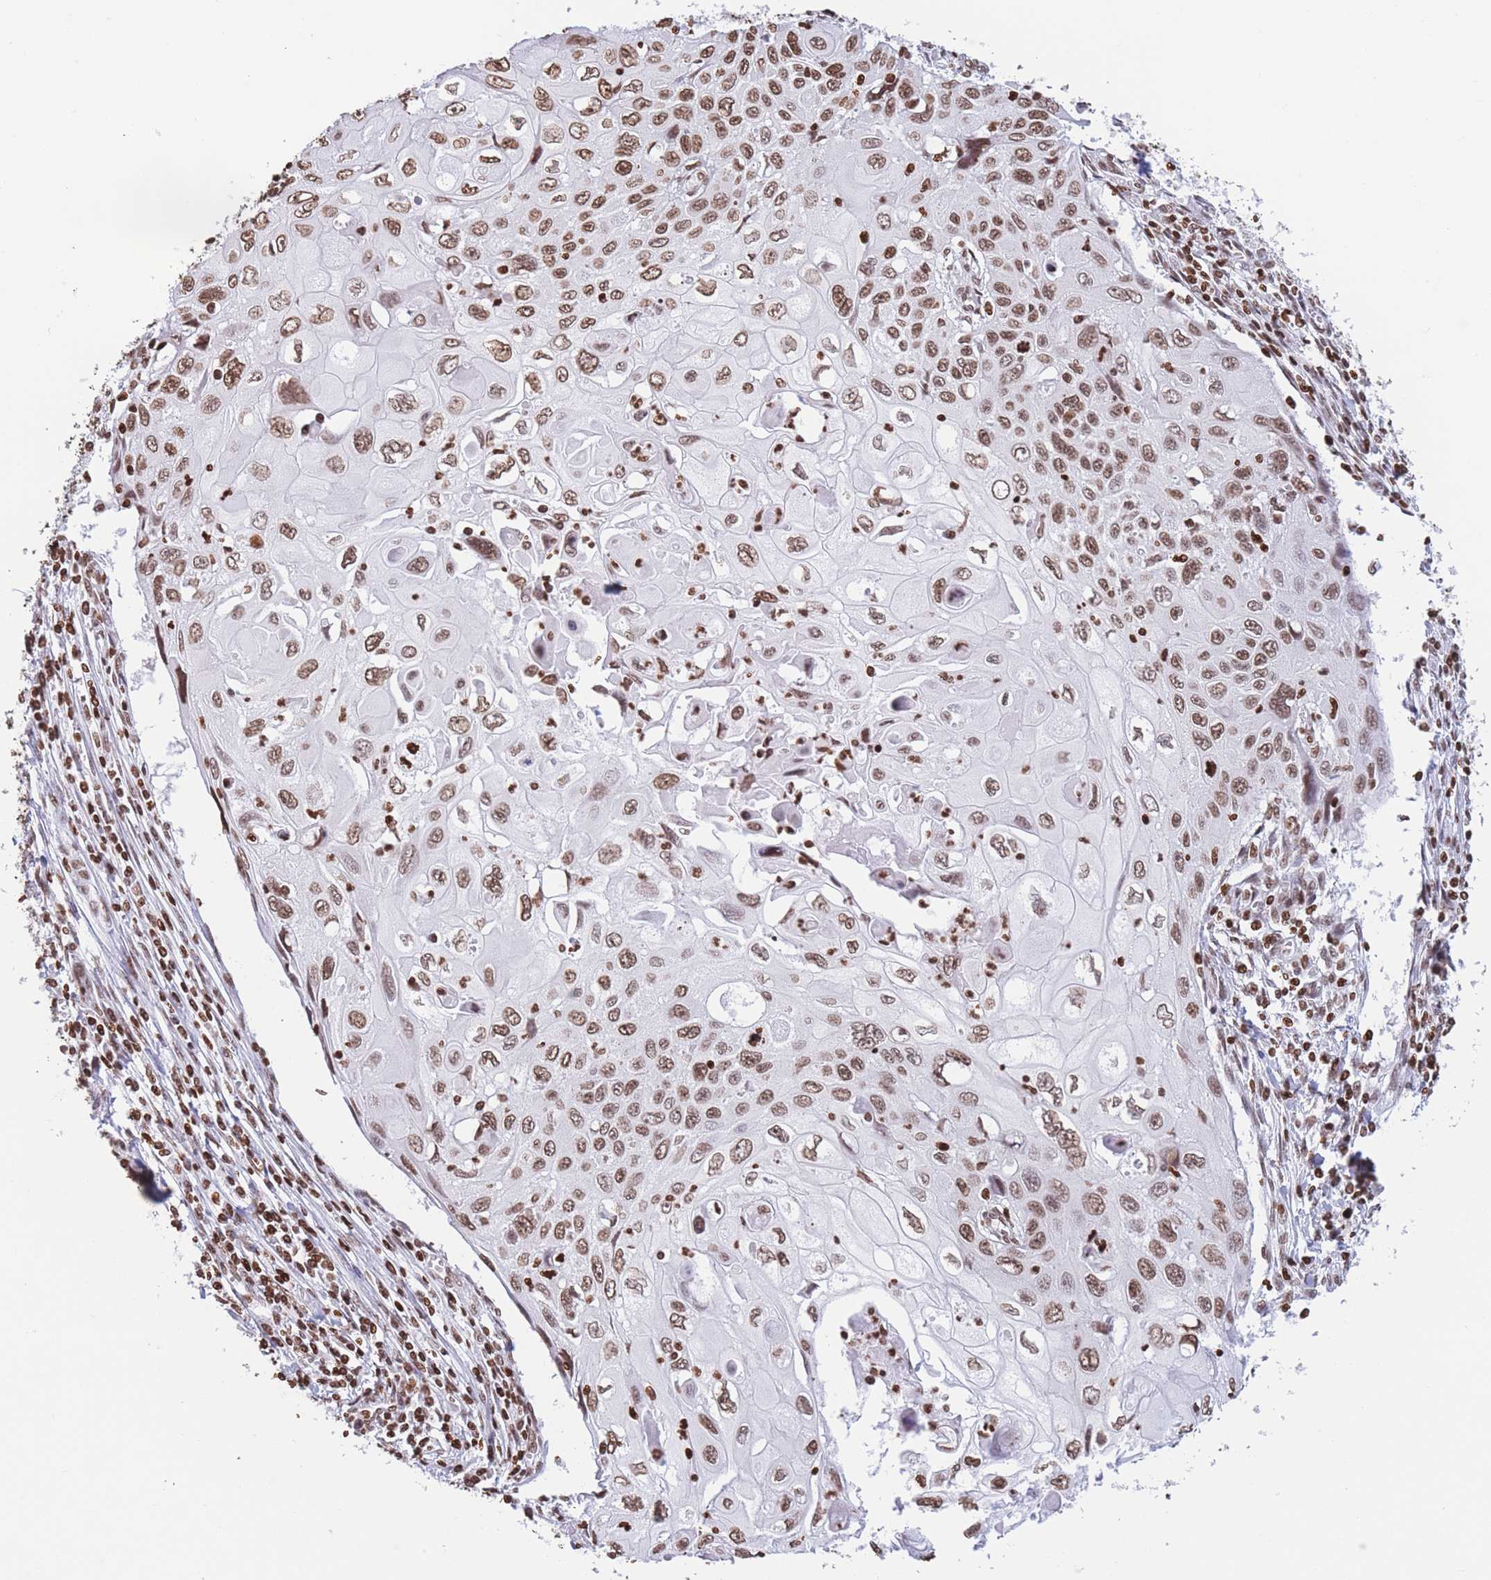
{"staining": {"intensity": "moderate", "quantity": ">75%", "location": "nuclear"}, "tissue": "cervical cancer", "cell_type": "Tumor cells", "image_type": "cancer", "snomed": [{"axis": "morphology", "description": "Squamous cell carcinoma, NOS"}, {"axis": "topography", "description": "Cervix"}], "caption": "This histopathology image exhibits cervical cancer (squamous cell carcinoma) stained with immunohistochemistry to label a protein in brown. The nuclear of tumor cells show moderate positivity for the protein. Nuclei are counter-stained blue.", "gene": "H2BC11", "patient": {"sex": "female", "age": 70}}